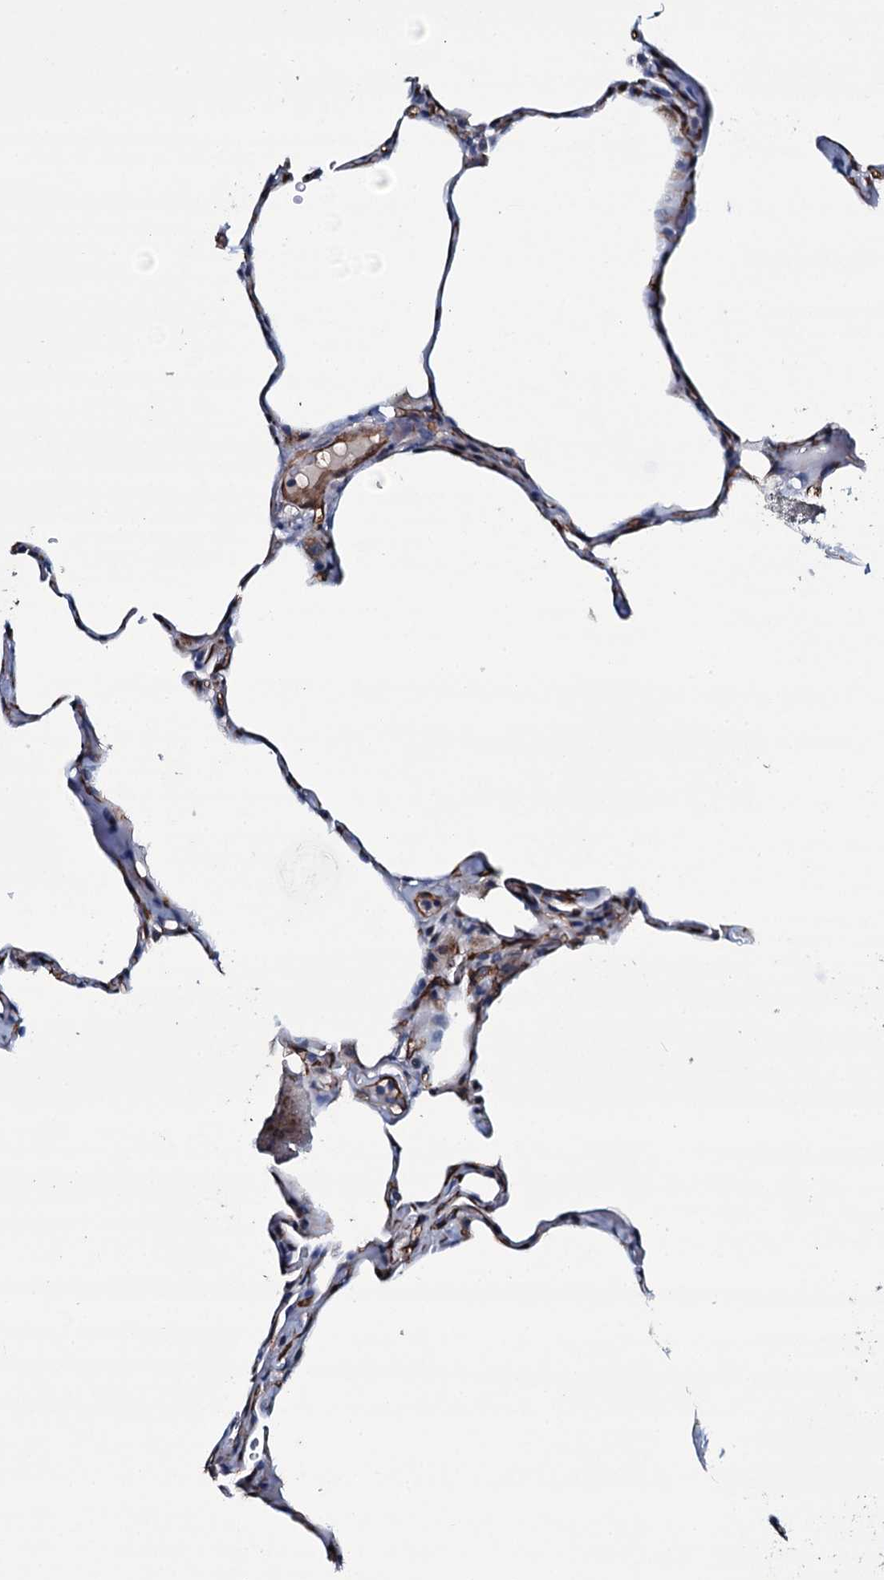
{"staining": {"intensity": "negative", "quantity": "none", "location": "none"}, "tissue": "lung", "cell_type": "Alveolar cells", "image_type": "normal", "snomed": [{"axis": "morphology", "description": "Normal tissue, NOS"}, {"axis": "topography", "description": "Lung"}], "caption": "The histopathology image displays no significant staining in alveolar cells of lung.", "gene": "CLEC14A", "patient": {"sex": "male", "age": 65}}